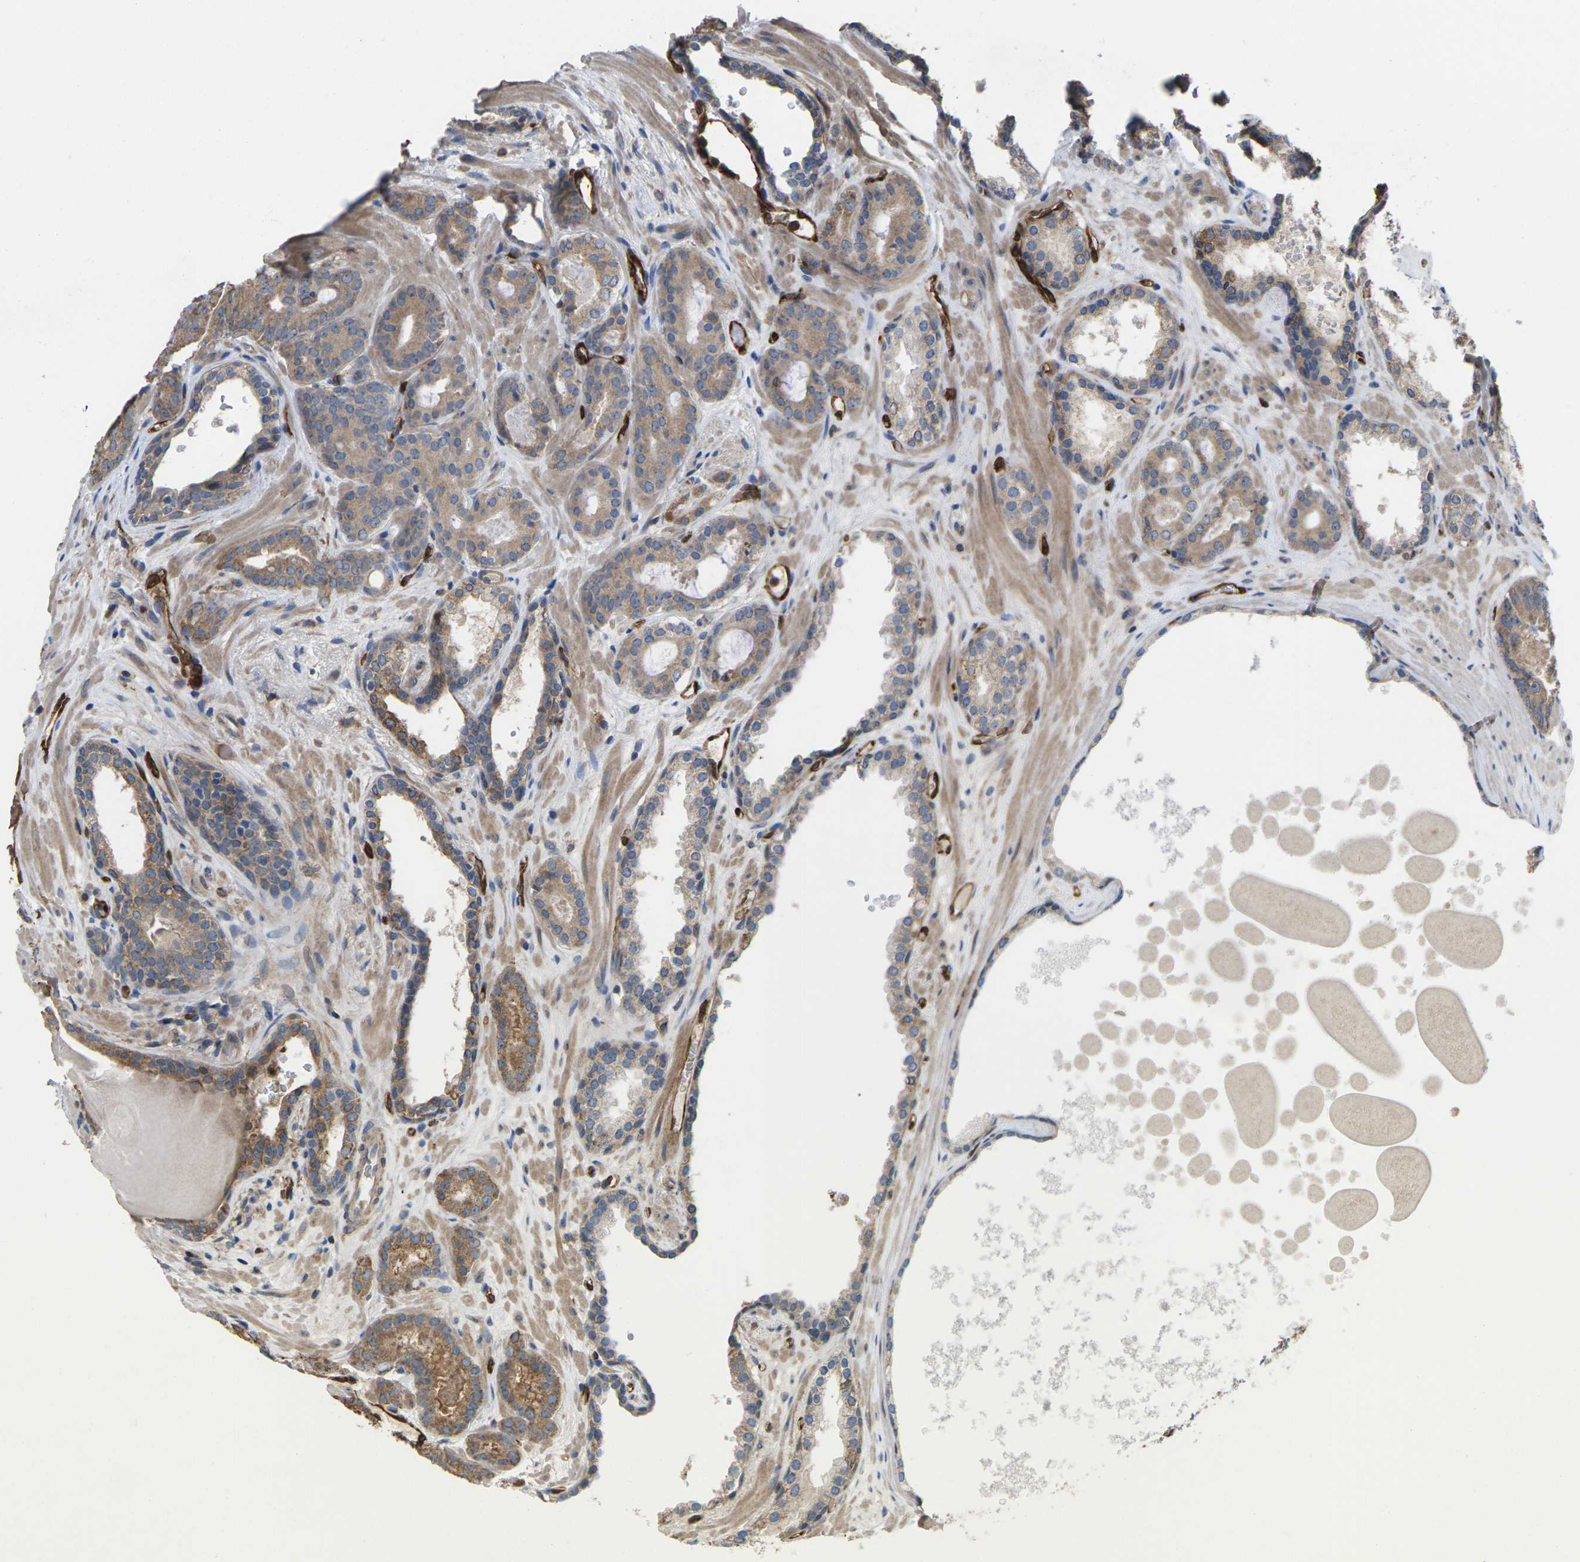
{"staining": {"intensity": "moderate", "quantity": ">75%", "location": "cytoplasmic/membranous"}, "tissue": "prostate cancer", "cell_type": "Tumor cells", "image_type": "cancer", "snomed": [{"axis": "morphology", "description": "Adenocarcinoma, High grade"}, {"axis": "topography", "description": "Prostate"}], "caption": "The photomicrograph demonstrates a brown stain indicating the presence of a protein in the cytoplasmic/membranous of tumor cells in prostate cancer.", "gene": "TIAM1", "patient": {"sex": "male", "age": 60}}